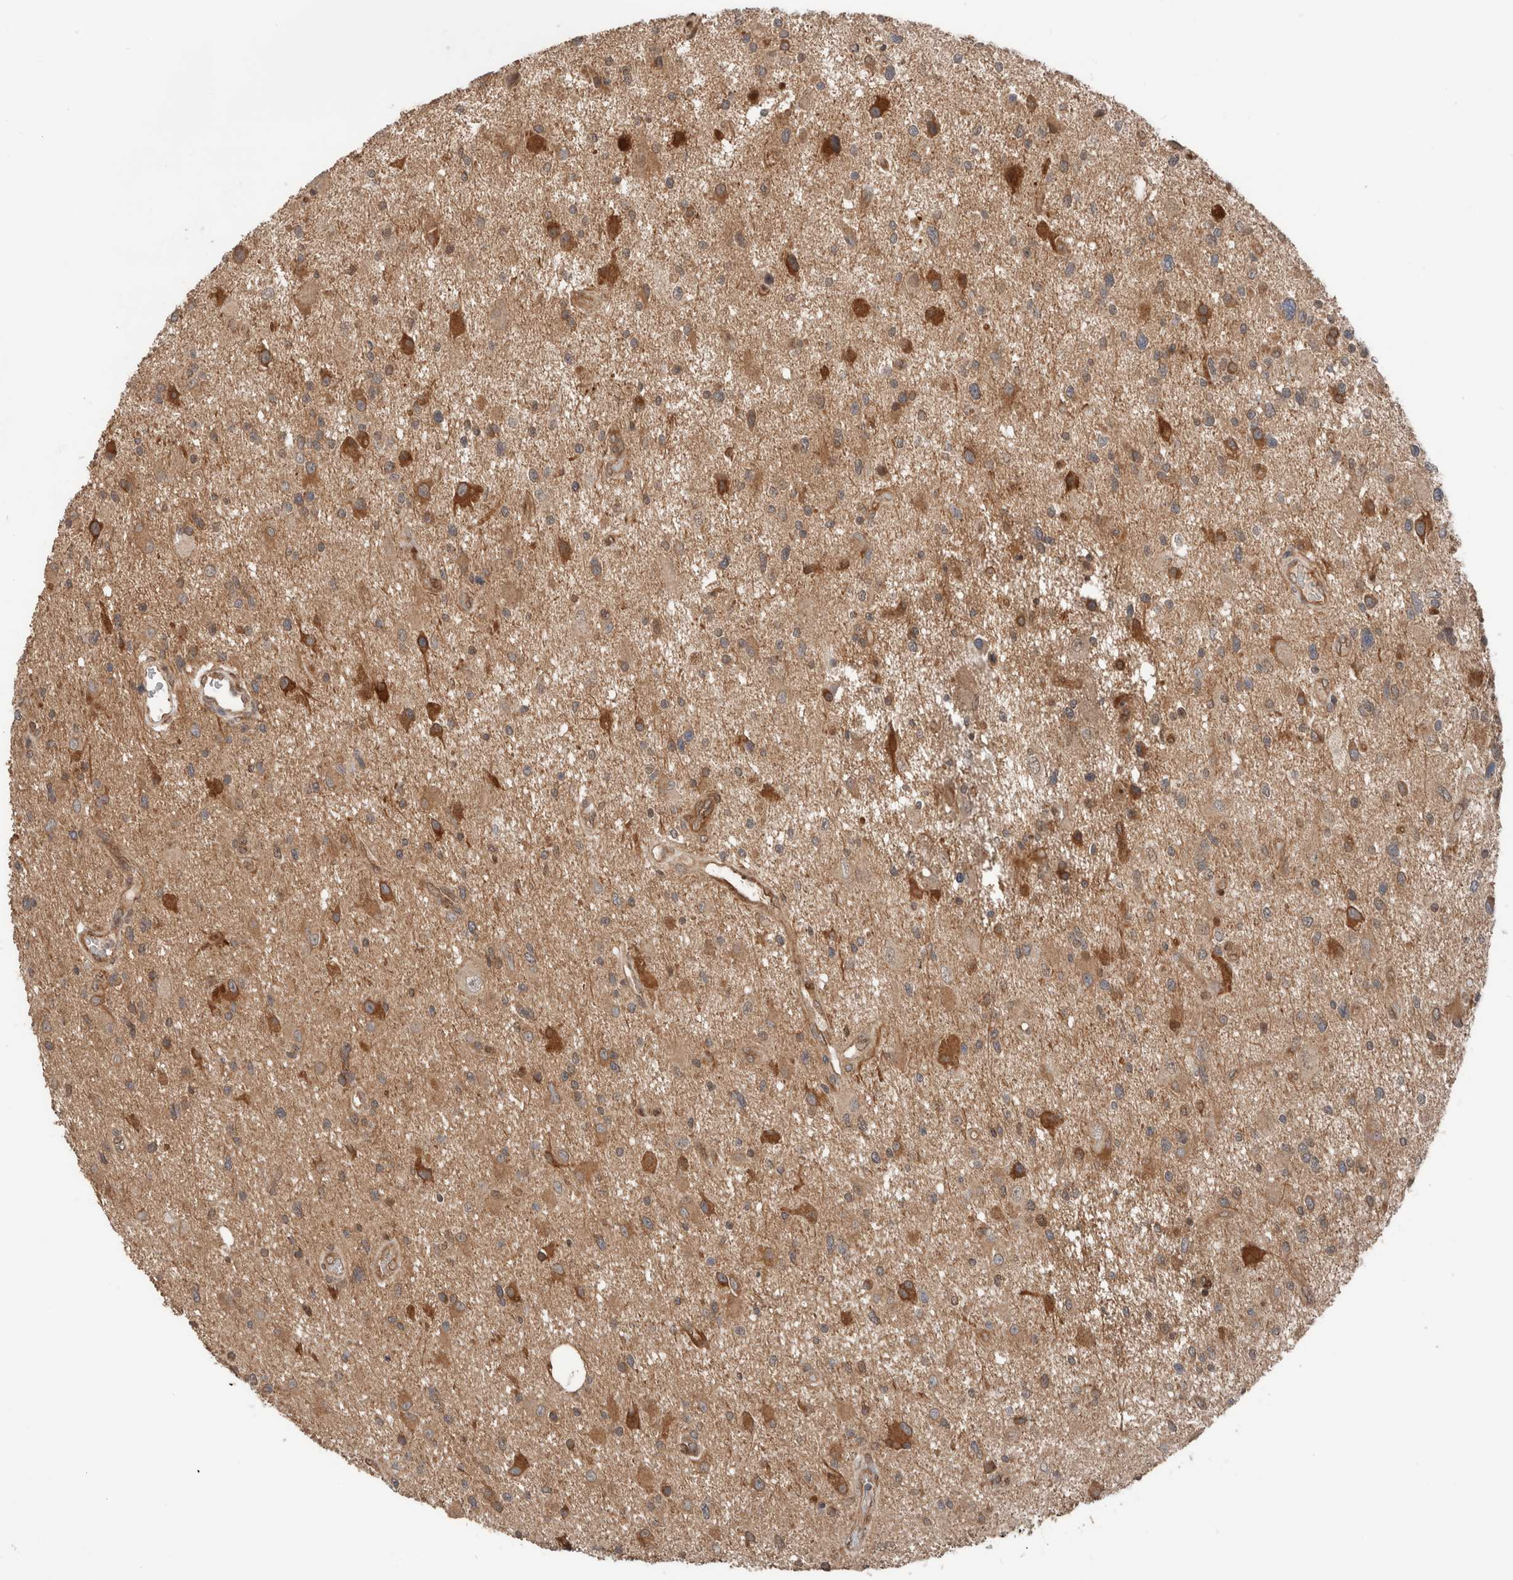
{"staining": {"intensity": "moderate", "quantity": ">75%", "location": "cytoplasmic/membranous"}, "tissue": "glioma", "cell_type": "Tumor cells", "image_type": "cancer", "snomed": [{"axis": "morphology", "description": "Glioma, malignant, High grade"}, {"axis": "topography", "description": "Brain"}], "caption": "The photomicrograph exhibits staining of glioma, revealing moderate cytoplasmic/membranous protein expression (brown color) within tumor cells. The staining is performed using DAB brown chromogen to label protein expression. The nuclei are counter-stained blue using hematoxylin.", "gene": "XPNPEP1", "patient": {"sex": "male", "age": 33}}